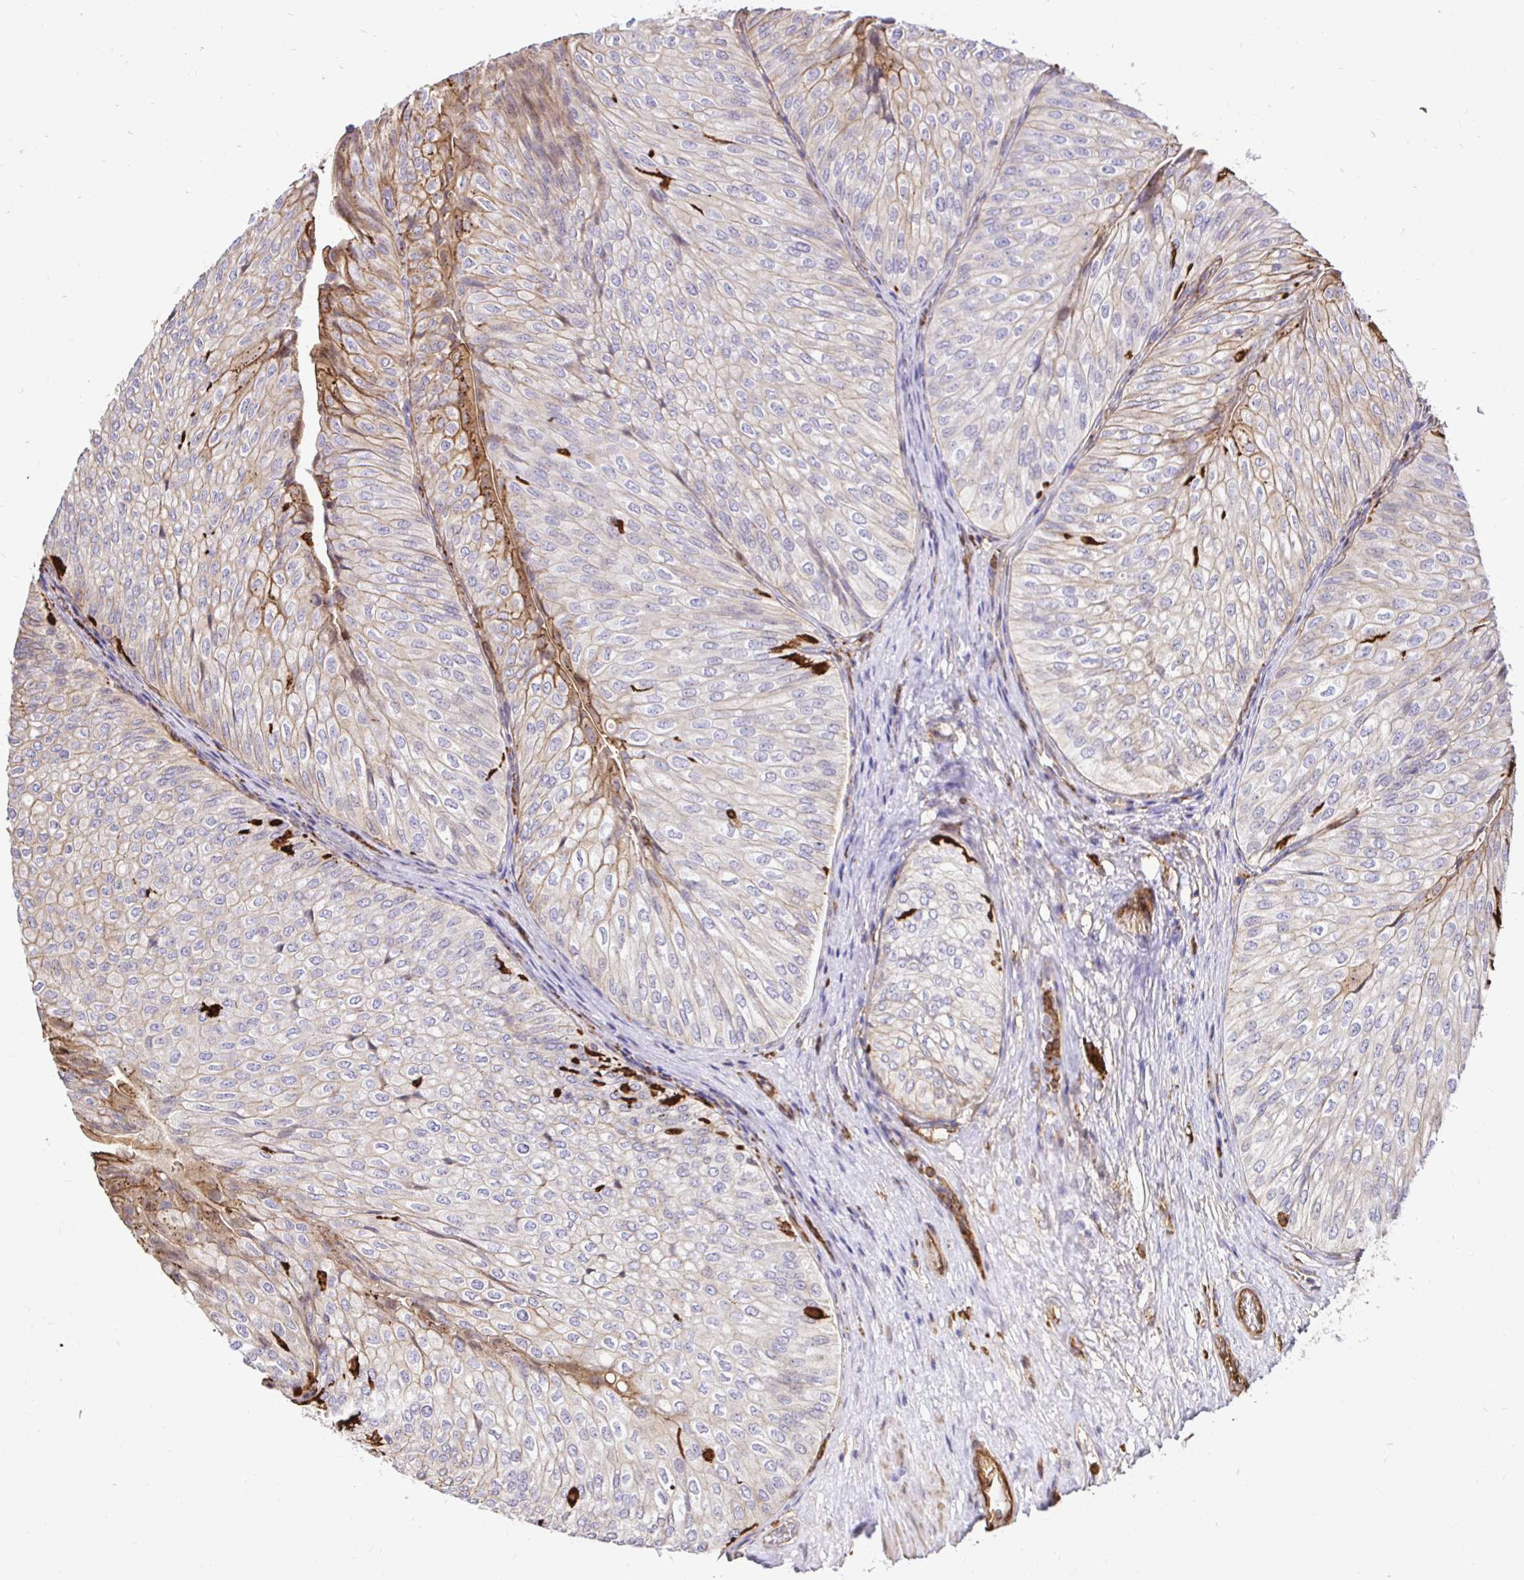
{"staining": {"intensity": "moderate", "quantity": "25%-75%", "location": "cytoplasmic/membranous"}, "tissue": "urothelial cancer", "cell_type": "Tumor cells", "image_type": "cancer", "snomed": [{"axis": "morphology", "description": "Urothelial carcinoma, NOS"}, {"axis": "topography", "description": "Urinary bladder"}], "caption": "Immunohistochemical staining of human transitional cell carcinoma reveals medium levels of moderate cytoplasmic/membranous protein staining in about 25%-75% of tumor cells. Nuclei are stained in blue.", "gene": "GSN", "patient": {"sex": "male", "age": 62}}